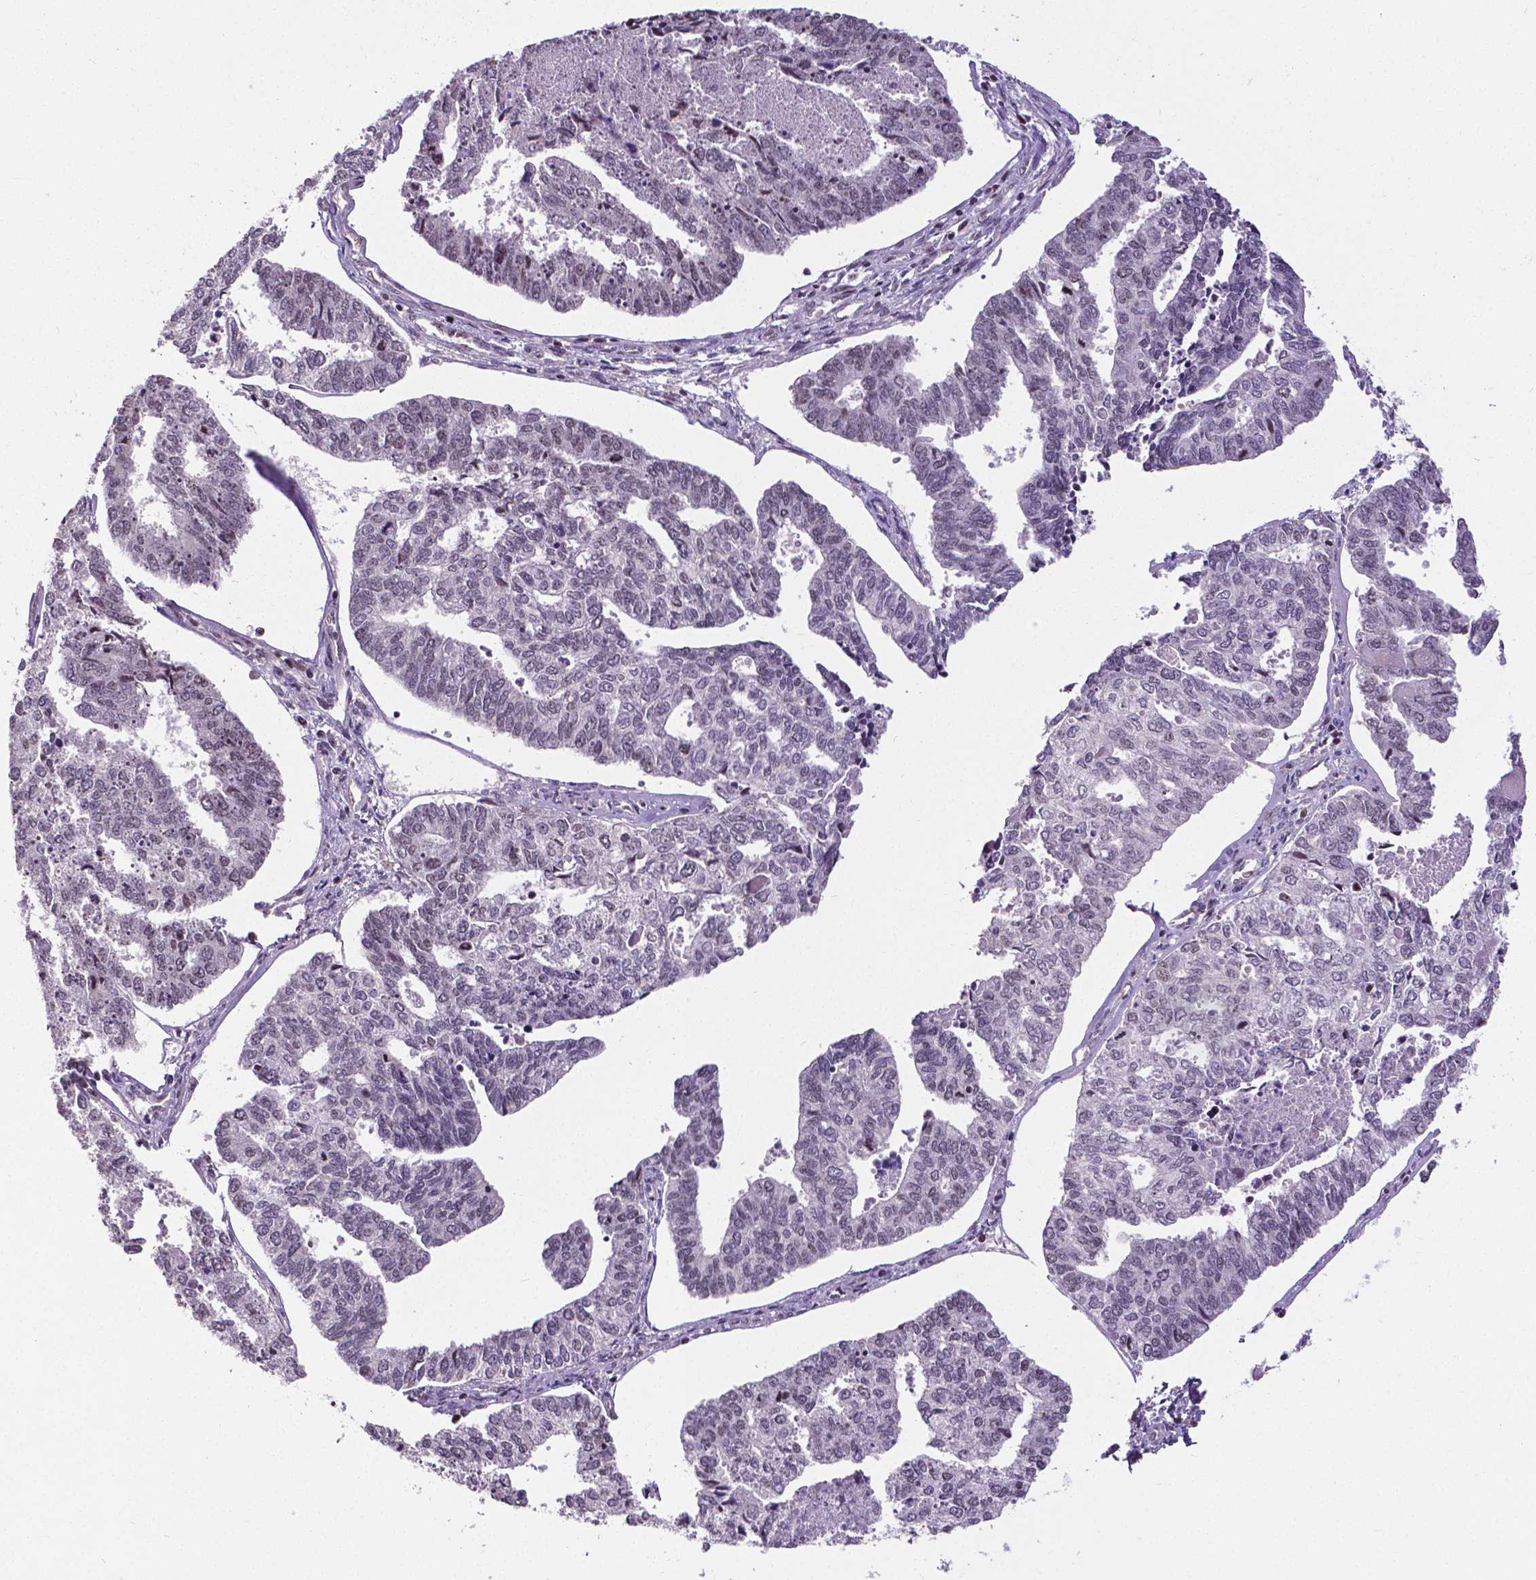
{"staining": {"intensity": "negative", "quantity": "none", "location": "none"}, "tissue": "endometrial cancer", "cell_type": "Tumor cells", "image_type": "cancer", "snomed": [{"axis": "morphology", "description": "Adenocarcinoma, NOS"}, {"axis": "topography", "description": "Endometrium"}], "caption": "Immunohistochemistry (IHC) of endometrial cancer demonstrates no positivity in tumor cells.", "gene": "CTCF", "patient": {"sex": "female", "age": 73}}